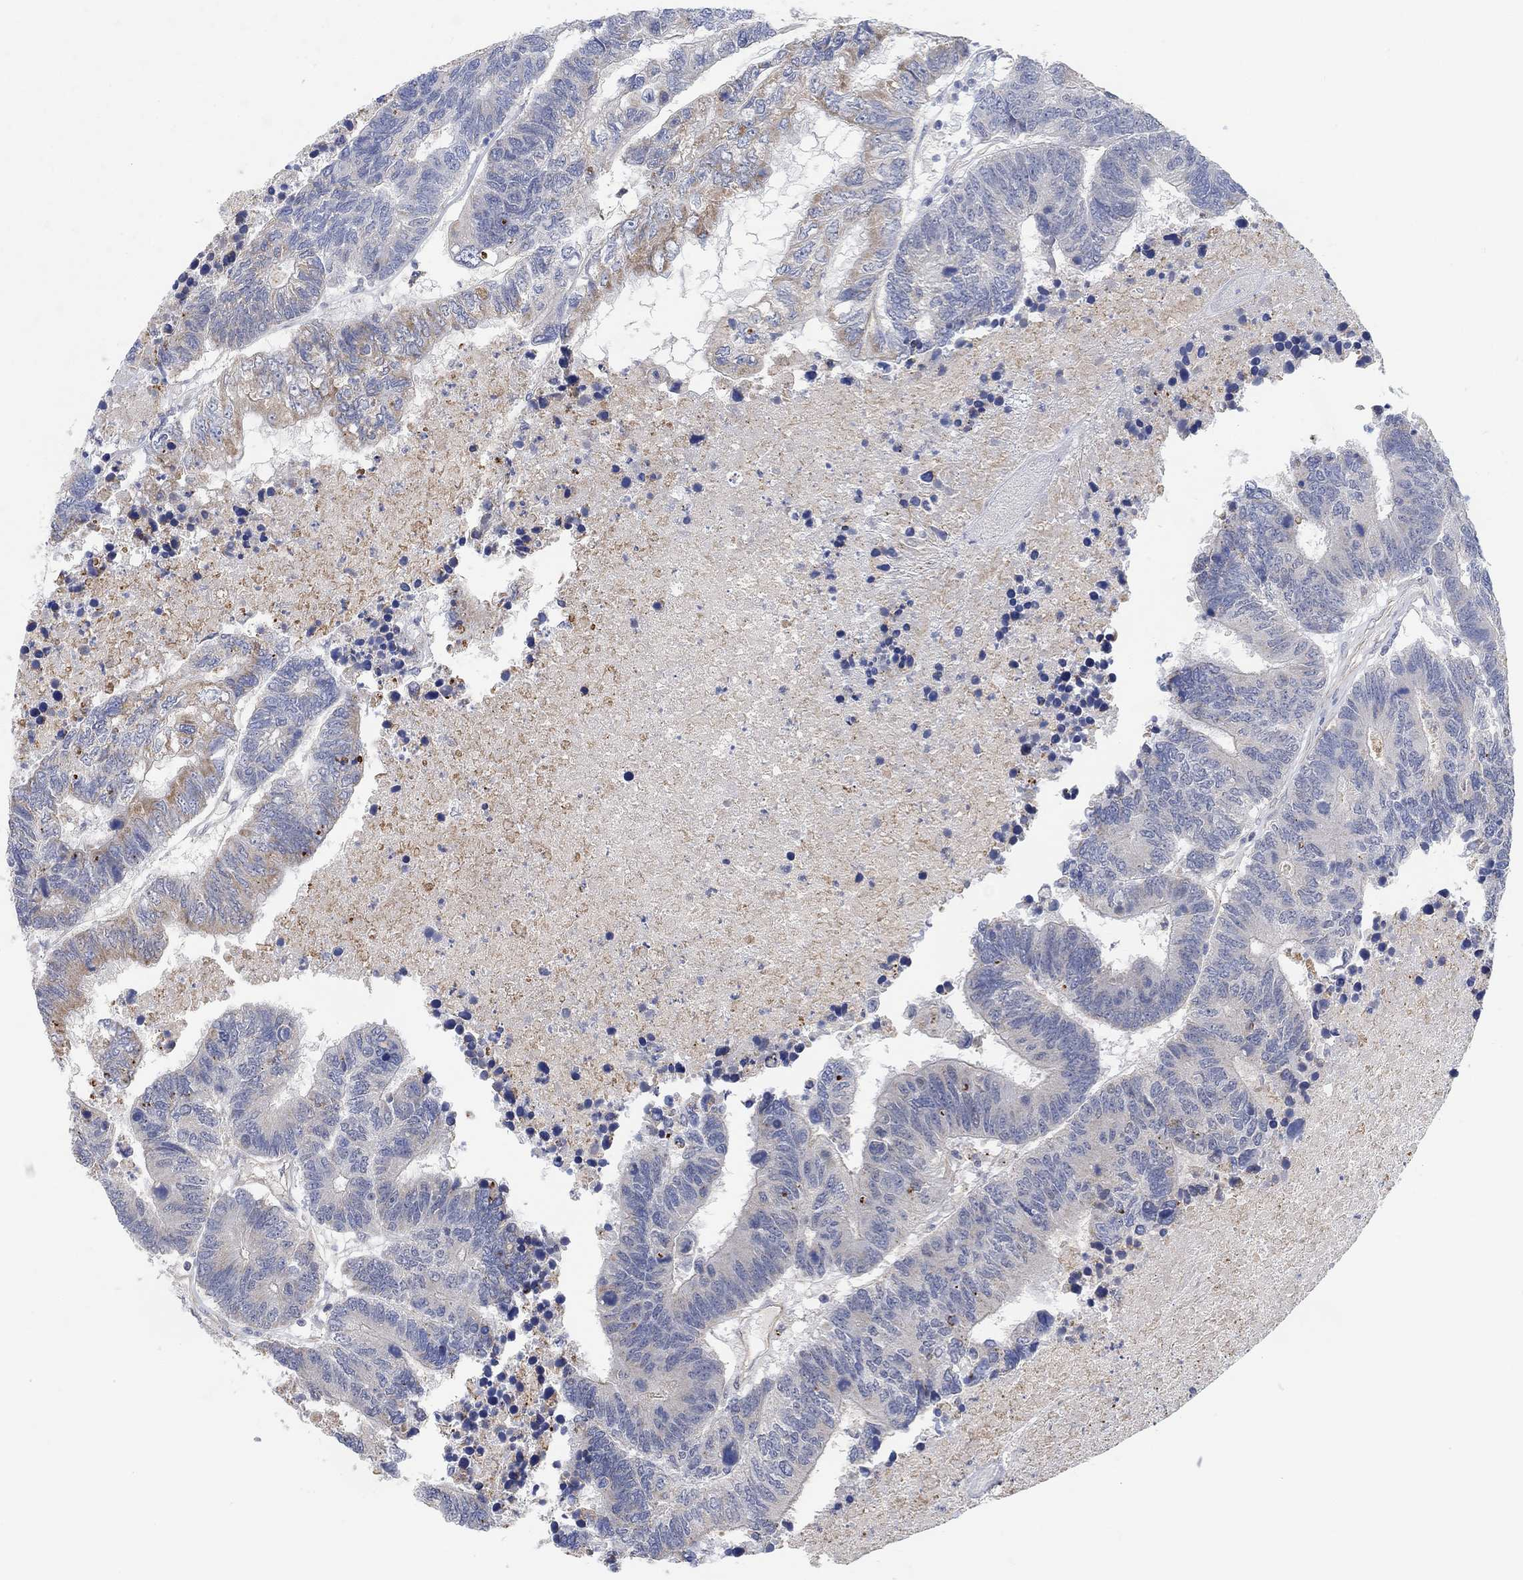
{"staining": {"intensity": "moderate", "quantity": "<25%", "location": "cytoplasmic/membranous"}, "tissue": "colorectal cancer", "cell_type": "Tumor cells", "image_type": "cancer", "snomed": [{"axis": "morphology", "description": "Adenocarcinoma, NOS"}, {"axis": "topography", "description": "Colon"}], "caption": "The histopathology image reveals staining of colorectal adenocarcinoma, revealing moderate cytoplasmic/membranous protein expression (brown color) within tumor cells.", "gene": "HCRTR1", "patient": {"sex": "female", "age": 48}}